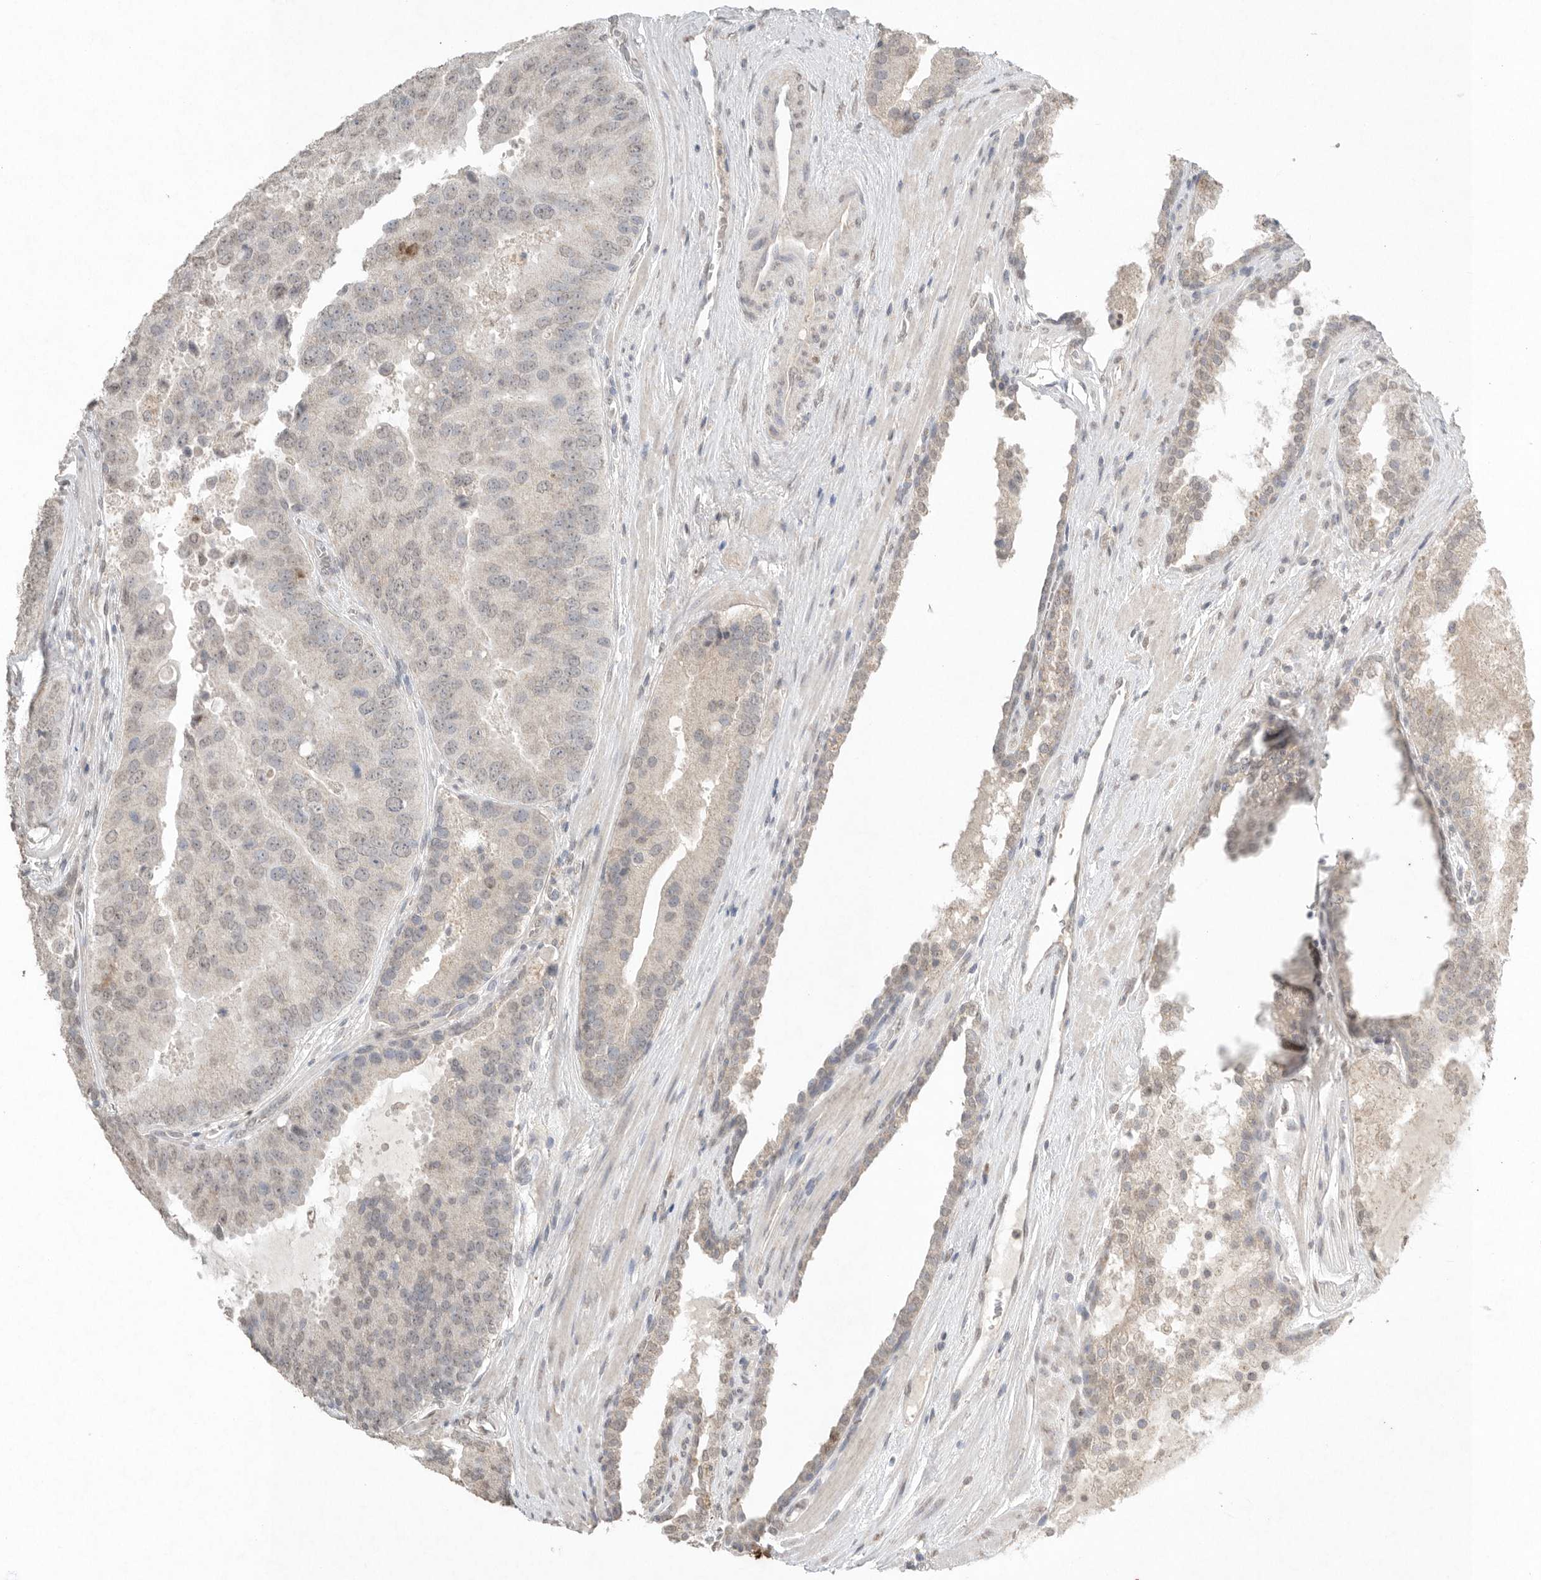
{"staining": {"intensity": "weak", "quantity": "<25%", "location": "cytoplasmic/membranous,nuclear"}, "tissue": "prostate cancer", "cell_type": "Tumor cells", "image_type": "cancer", "snomed": [{"axis": "morphology", "description": "Adenocarcinoma, High grade"}, {"axis": "topography", "description": "Prostate"}], "caption": "High magnification brightfield microscopy of prostate cancer stained with DAB (3,3'-diaminobenzidine) (brown) and counterstained with hematoxylin (blue): tumor cells show no significant positivity.", "gene": "KLK5", "patient": {"sex": "male", "age": 70}}